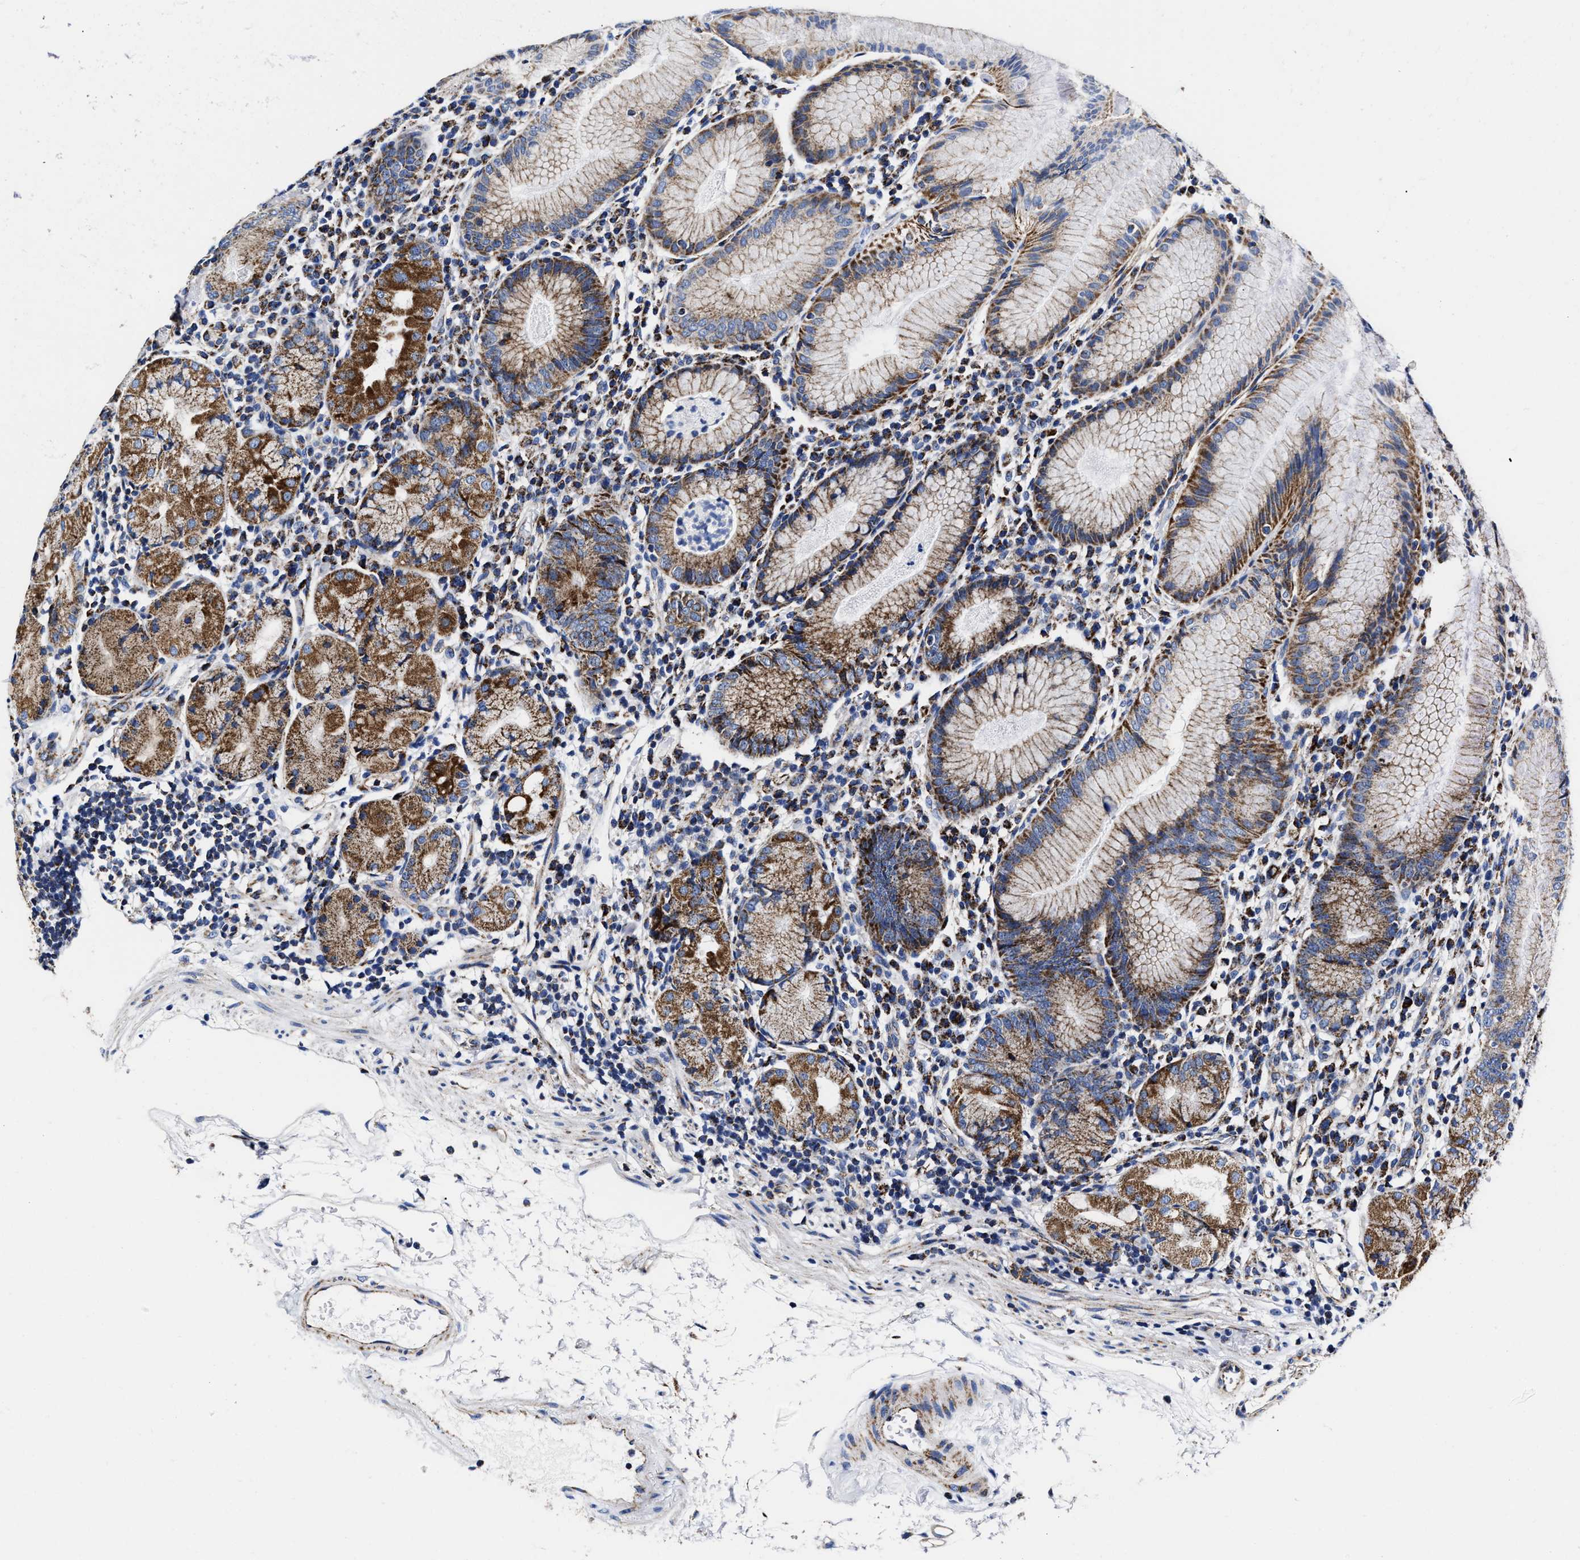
{"staining": {"intensity": "moderate", "quantity": "25%-75%", "location": "cytoplasmic/membranous"}, "tissue": "stomach", "cell_type": "Glandular cells", "image_type": "normal", "snomed": [{"axis": "morphology", "description": "Normal tissue, NOS"}, {"axis": "topography", "description": "Stomach"}, {"axis": "topography", "description": "Stomach, lower"}], "caption": "Stomach stained with a protein marker displays moderate staining in glandular cells.", "gene": "HINT2", "patient": {"sex": "female", "age": 75}}